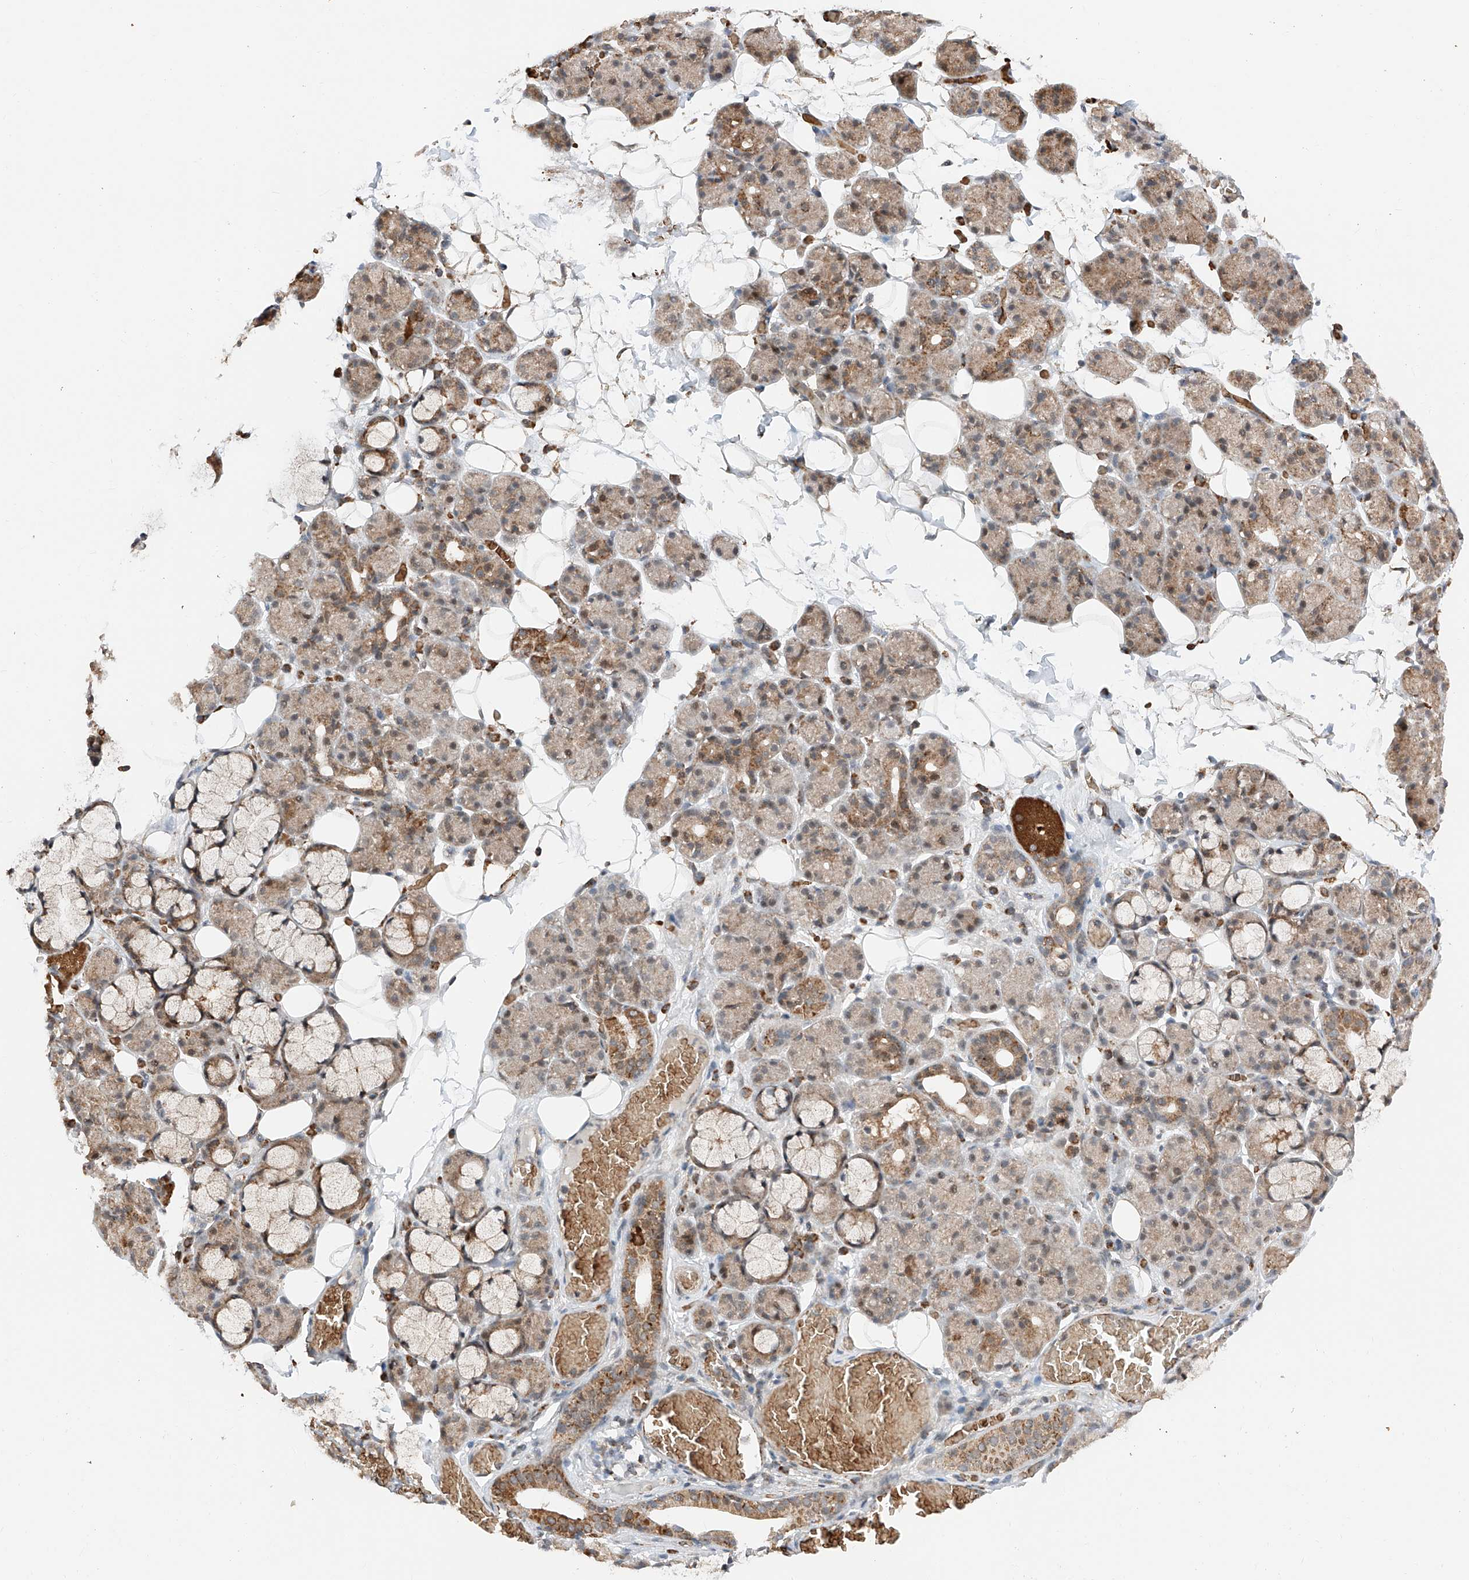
{"staining": {"intensity": "moderate", "quantity": "25%-75%", "location": "cytoplasmic/membranous"}, "tissue": "salivary gland", "cell_type": "Glandular cells", "image_type": "normal", "snomed": [{"axis": "morphology", "description": "Normal tissue, NOS"}, {"axis": "topography", "description": "Salivary gland"}], "caption": "DAB (3,3'-diaminobenzidine) immunohistochemical staining of normal human salivary gland reveals moderate cytoplasmic/membranous protein staining in about 25%-75% of glandular cells.", "gene": "ZSCAN29", "patient": {"sex": "male", "age": 63}}